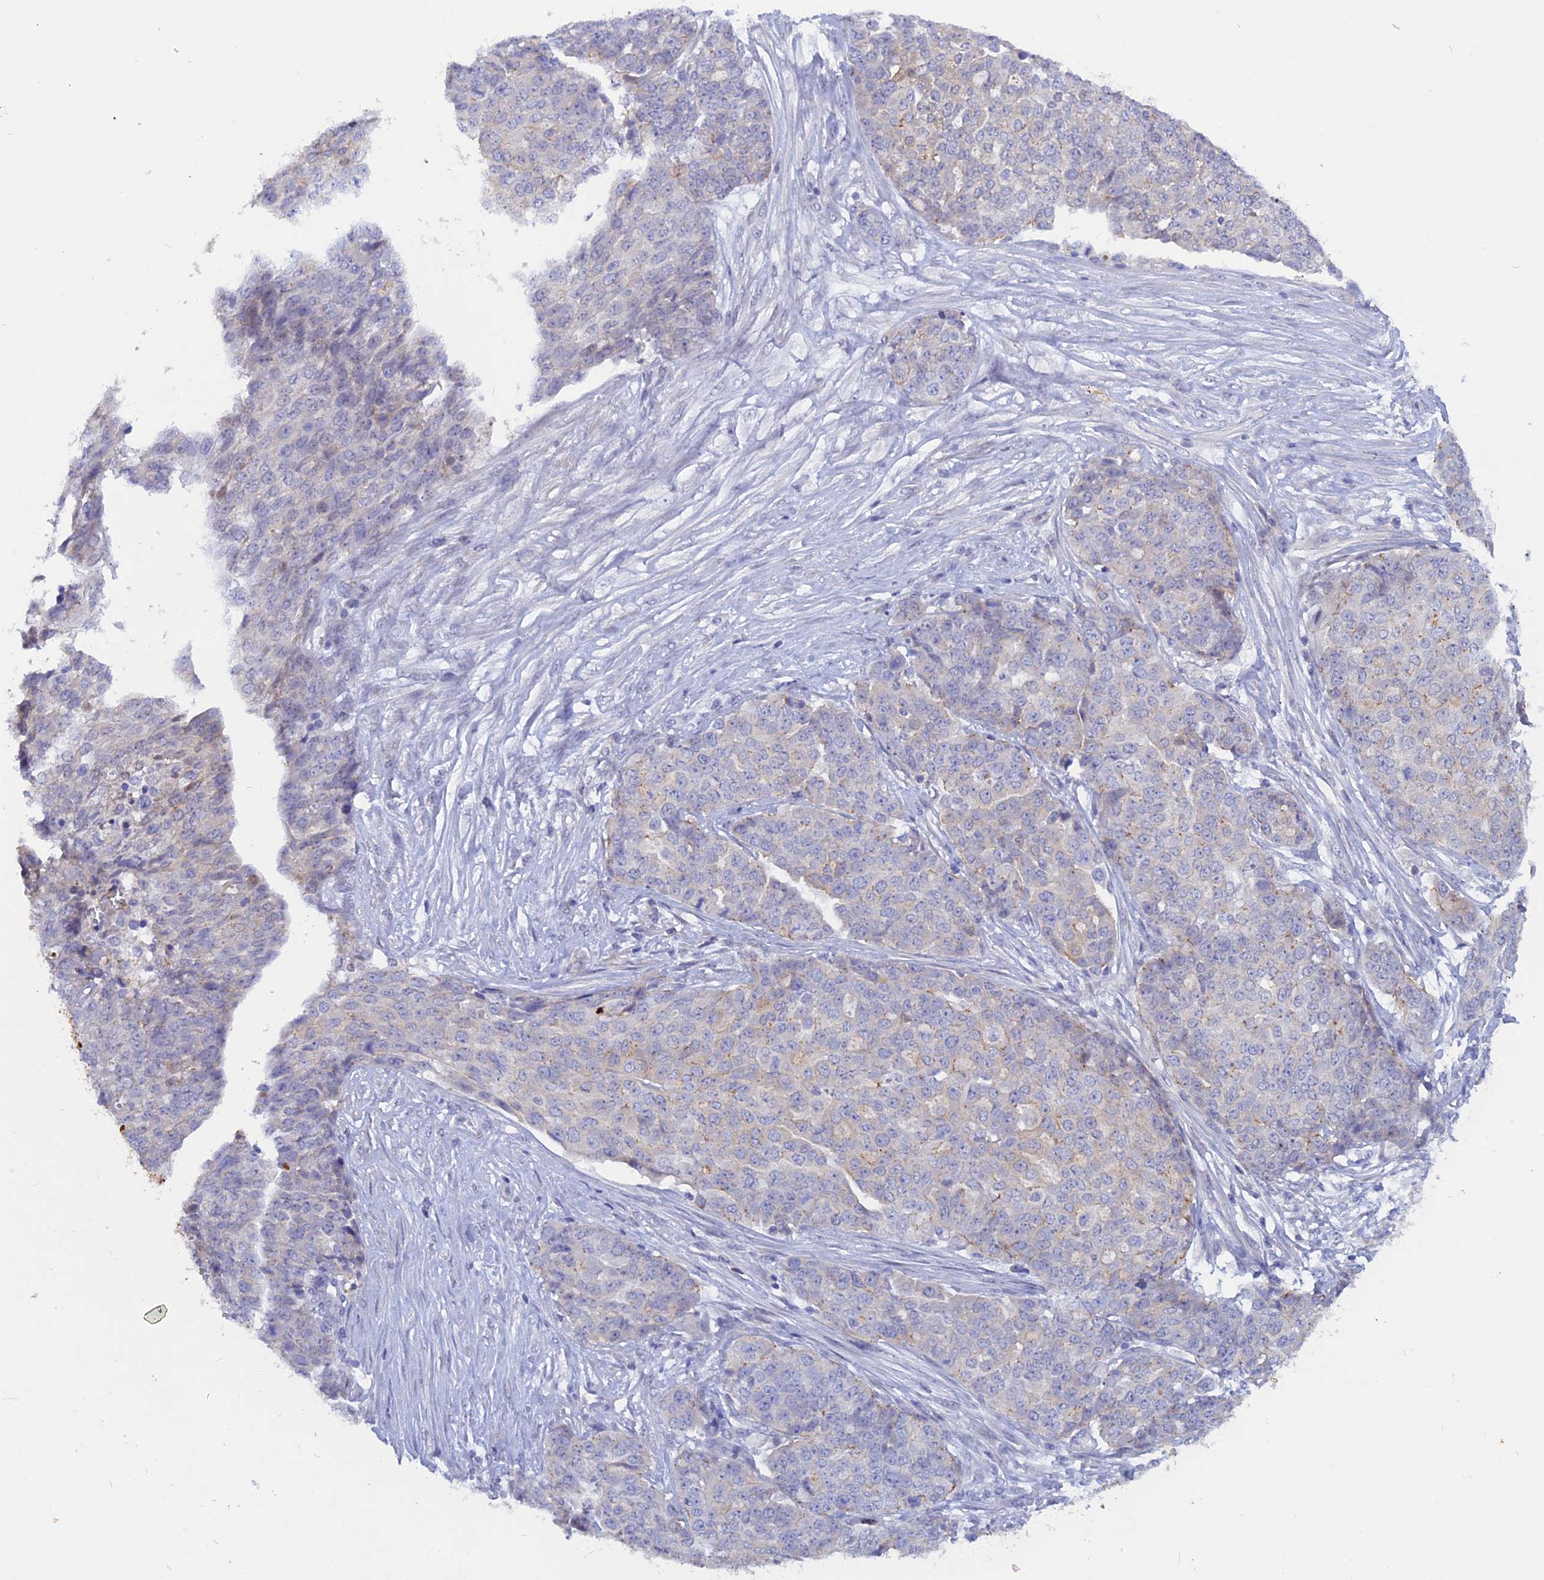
{"staining": {"intensity": "weak", "quantity": "<25%", "location": "cytoplasmic/membranous"}, "tissue": "ovarian cancer", "cell_type": "Tumor cells", "image_type": "cancer", "snomed": [{"axis": "morphology", "description": "Cystadenocarcinoma, serous, NOS"}, {"axis": "topography", "description": "Soft tissue"}, {"axis": "topography", "description": "Ovary"}], "caption": "This is an immunohistochemistry histopathology image of human ovarian cancer (serous cystadenocarcinoma). There is no staining in tumor cells.", "gene": "GK5", "patient": {"sex": "female", "age": 57}}